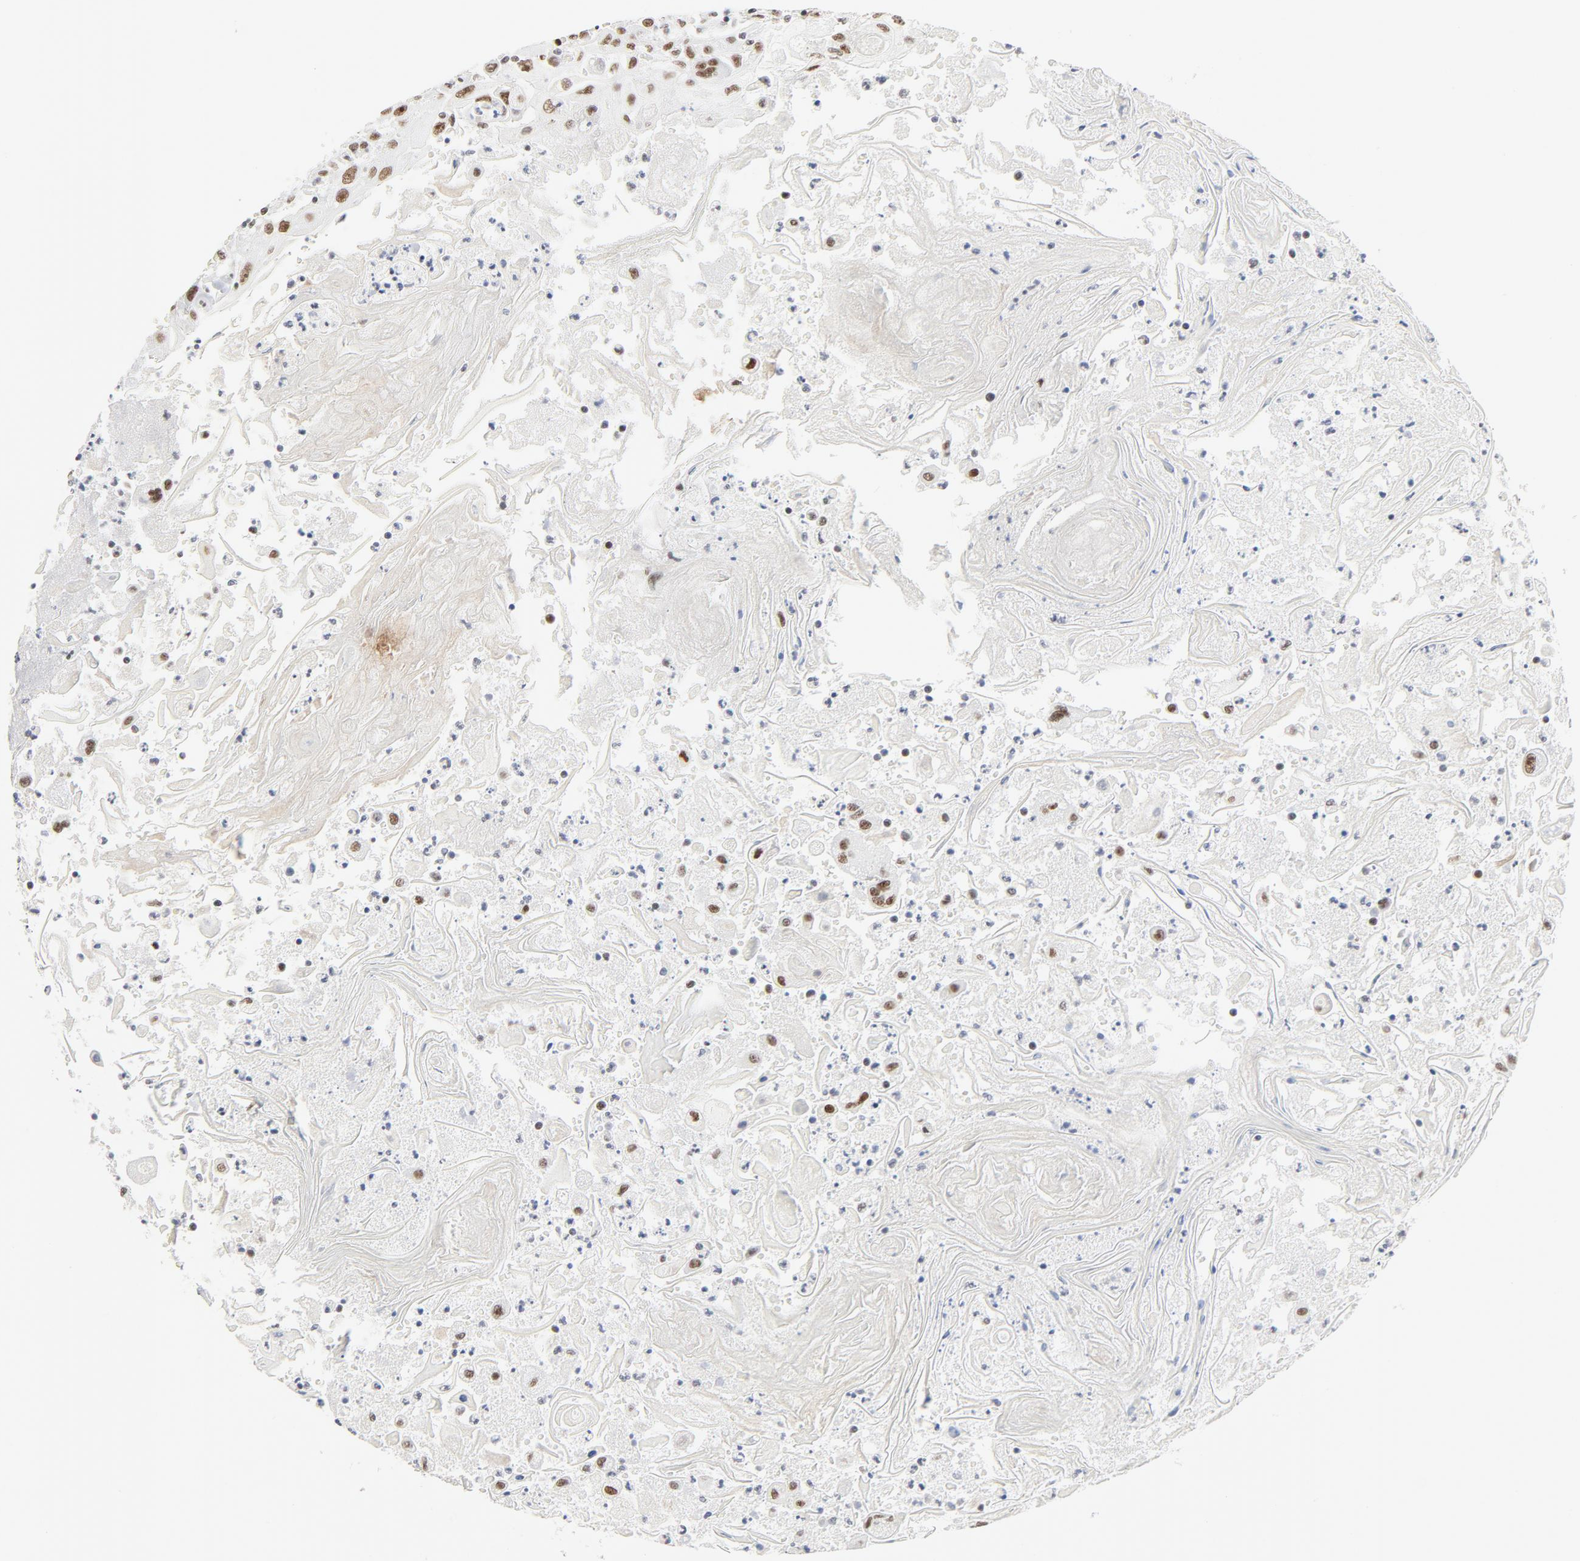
{"staining": {"intensity": "moderate", "quantity": ">75%", "location": "nuclear"}, "tissue": "head and neck cancer", "cell_type": "Tumor cells", "image_type": "cancer", "snomed": [{"axis": "morphology", "description": "Squamous cell carcinoma, NOS"}, {"axis": "topography", "description": "Oral tissue"}, {"axis": "topography", "description": "Head-Neck"}], "caption": "A photomicrograph showing moderate nuclear staining in about >75% of tumor cells in head and neck cancer (squamous cell carcinoma), as visualized by brown immunohistochemical staining.", "gene": "GTF2H1", "patient": {"sex": "female", "age": 76}}